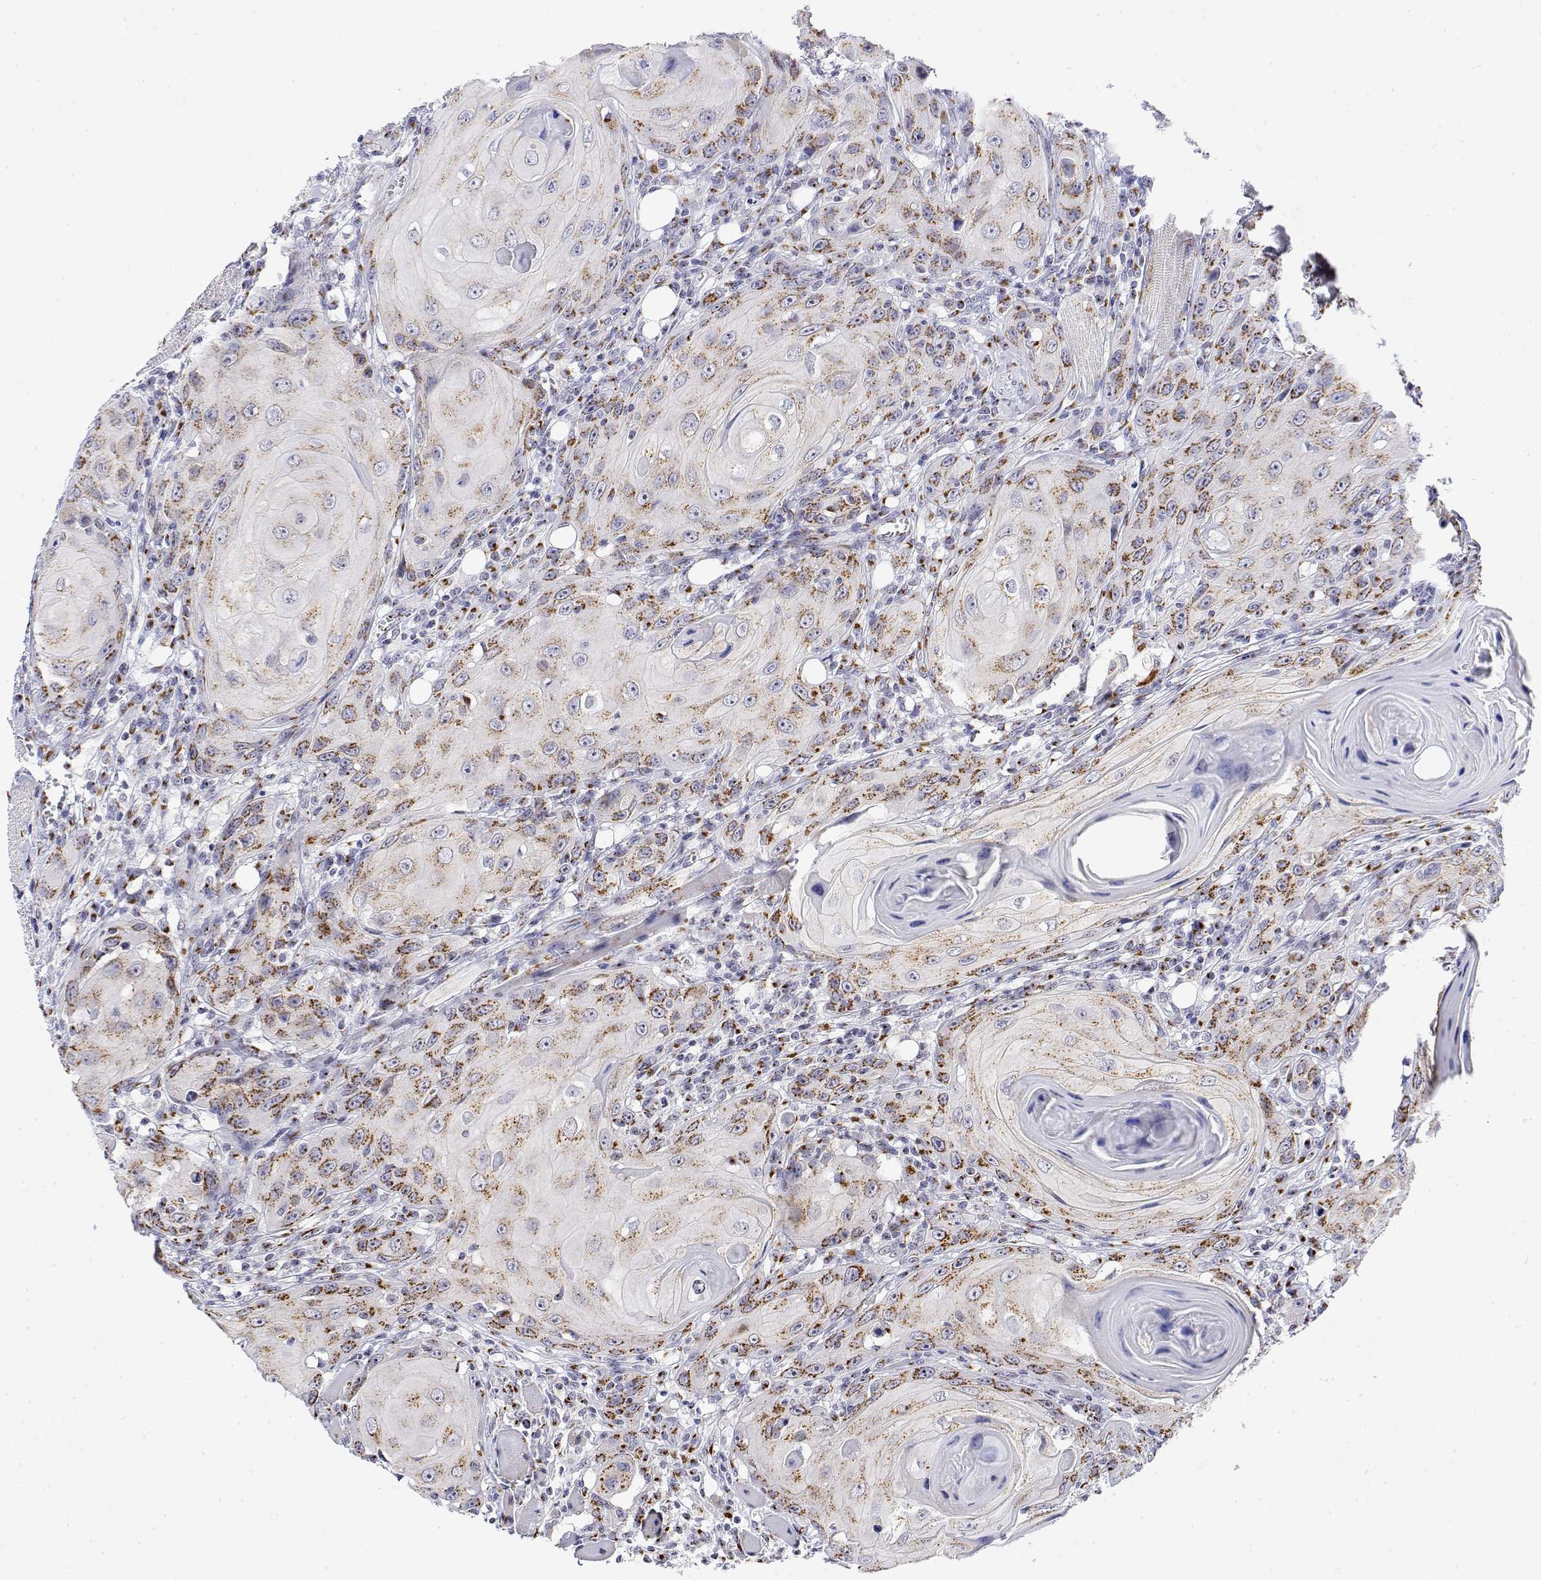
{"staining": {"intensity": "strong", "quantity": "25%-75%", "location": "cytoplasmic/membranous"}, "tissue": "head and neck cancer", "cell_type": "Tumor cells", "image_type": "cancer", "snomed": [{"axis": "morphology", "description": "Squamous cell carcinoma, NOS"}, {"axis": "topography", "description": "Head-Neck"}], "caption": "Squamous cell carcinoma (head and neck) tissue demonstrates strong cytoplasmic/membranous expression in about 25%-75% of tumor cells", "gene": "YIPF3", "patient": {"sex": "female", "age": 80}}